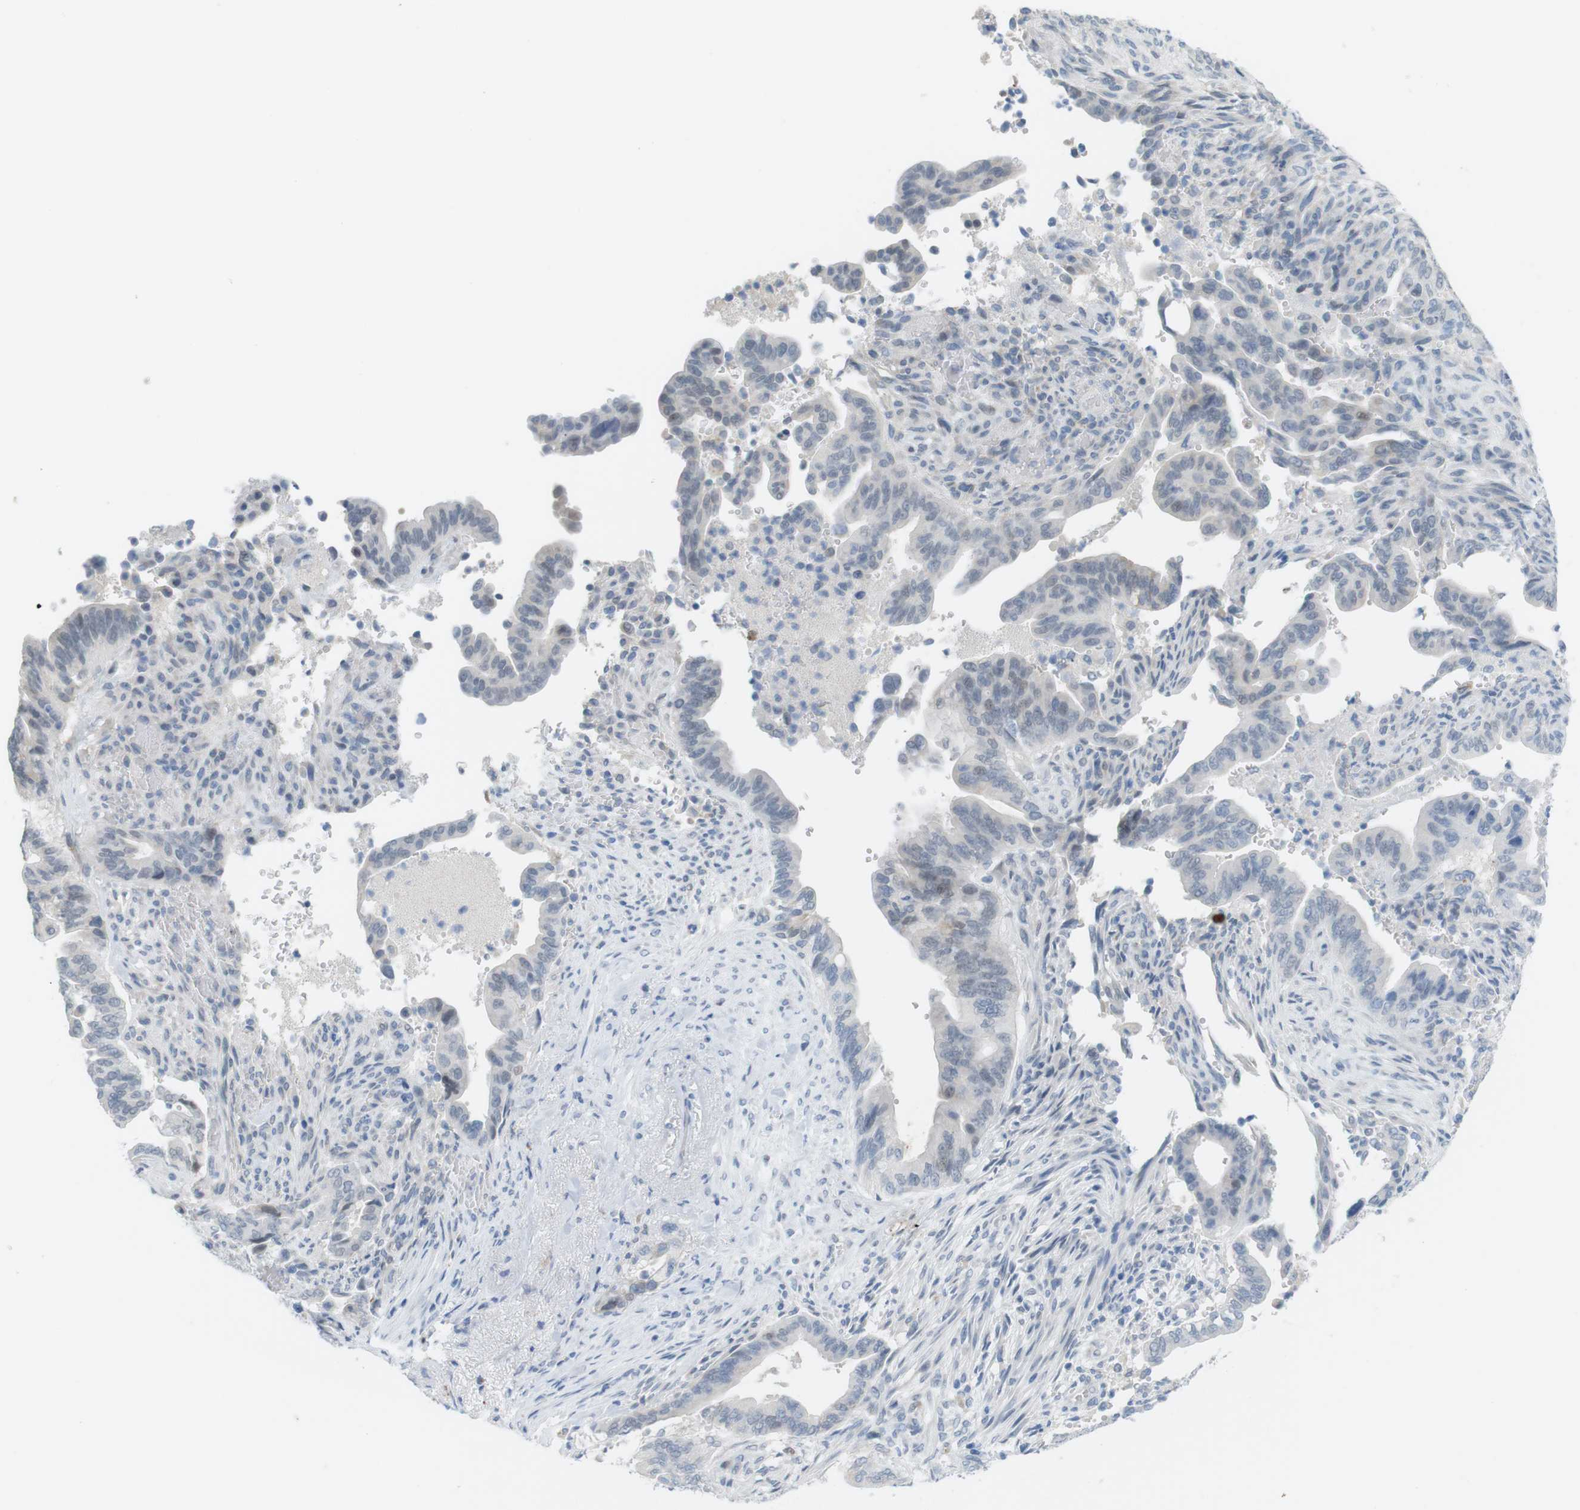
{"staining": {"intensity": "weak", "quantity": "<25%", "location": "cytoplasmic/membranous"}, "tissue": "pancreatic cancer", "cell_type": "Tumor cells", "image_type": "cancer", "snomed": [{"axis": "morphology", "description": "Adenocarcinoma, NOS"}, {"axis": "topography", "description": "Pancreas"}], "caption": "This is an immunohistochemistry (IHC) image of human pancreatic cancer (adenocarcinoma). There is no staining in tumor cells.", "gene": "YIPF1", "patient": {"sex": "male", "age": 70}}